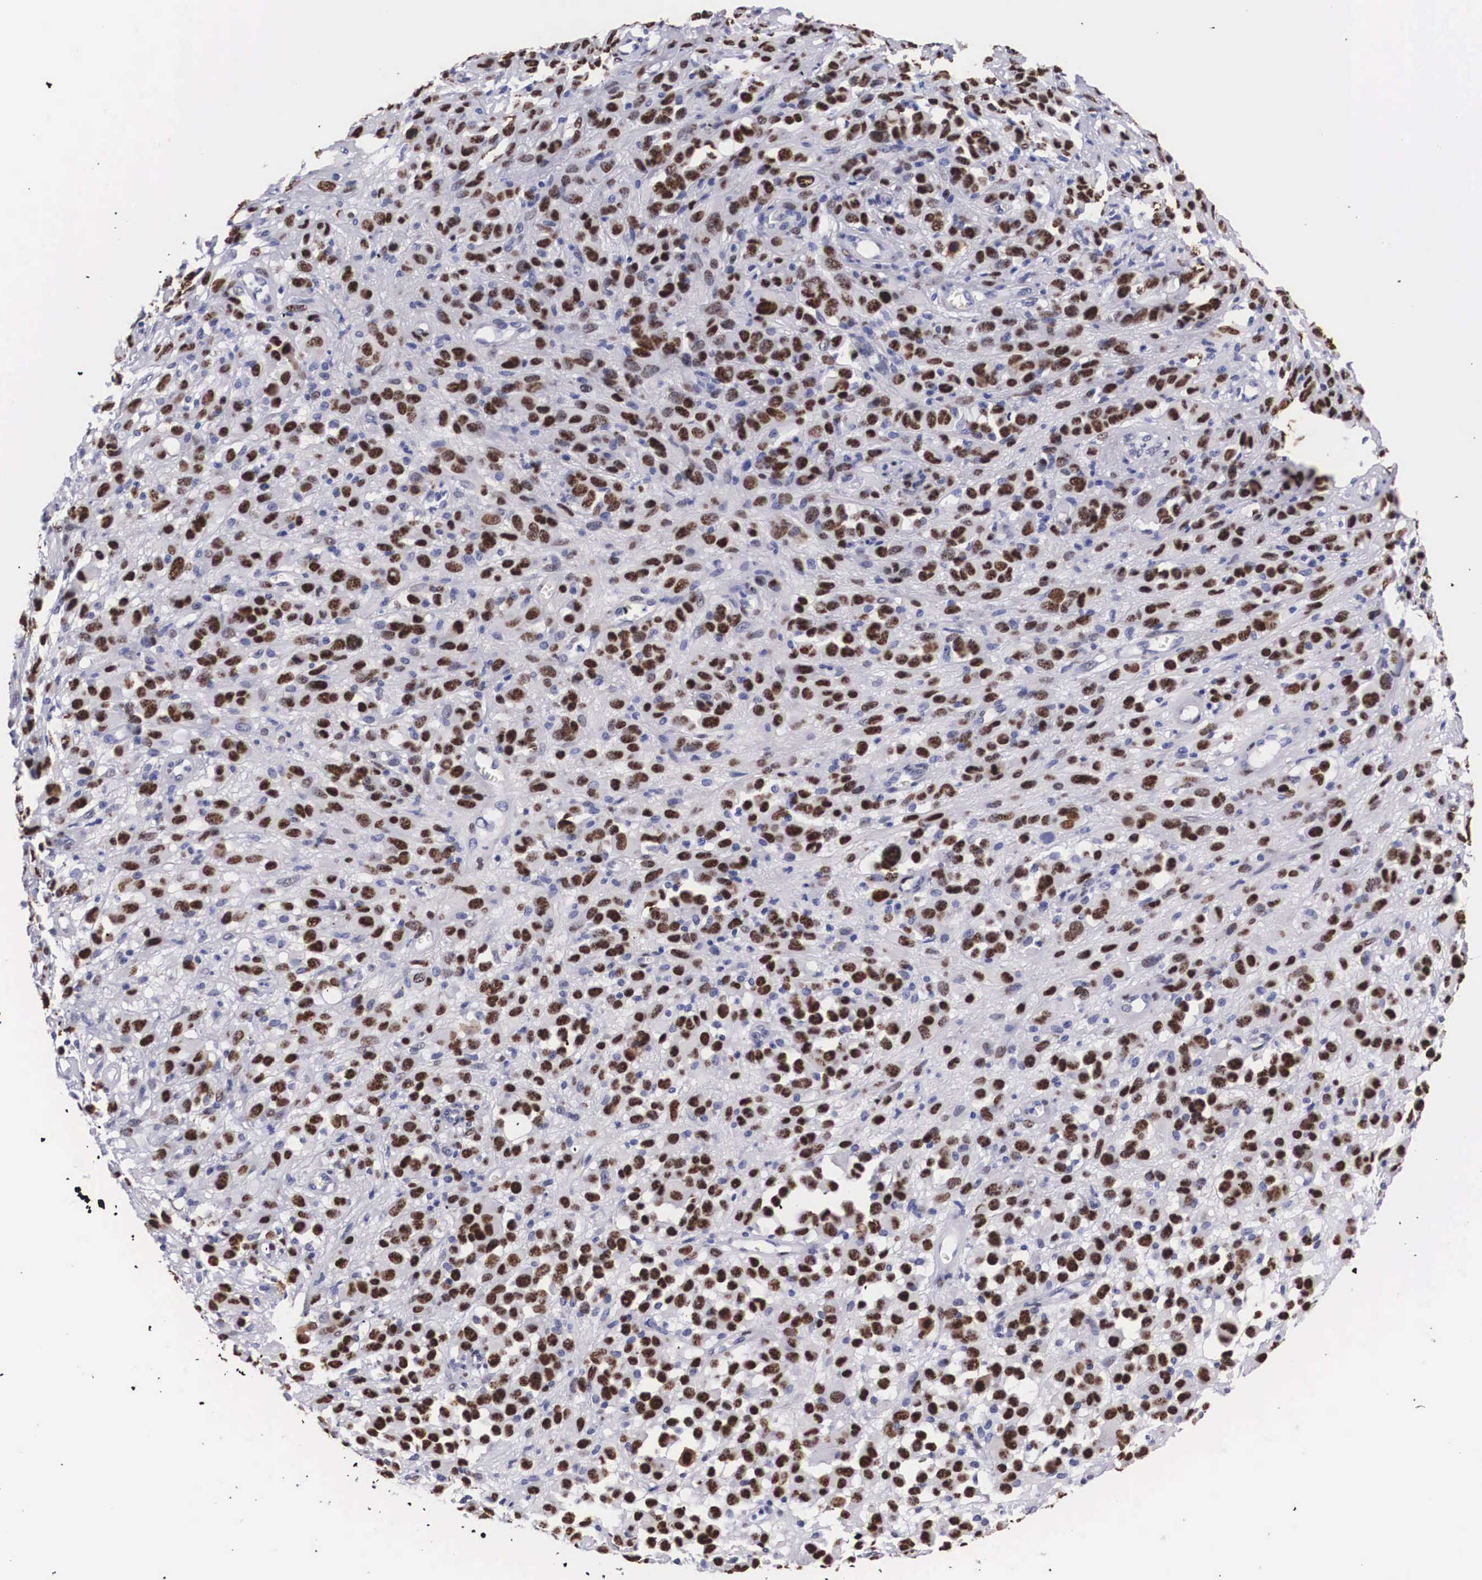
{"staining": {"intensity": "strong", "quantity": ">75%", "location": "nuclear"}, "tissue": "melanoma", "cell_type": "Tumor cells", "image_type": "cancer", "snomed": [{"axis": "morphology", "description": "Malignant melanoma, NOS"}, {"axis": "topography", "description": "Skin"}], "caption": "Brown immunohistochemical staining in human melanoma demonstrates strong nuclear positivity in about >75% of tumor cells.", "gene": "KHDRBS3", "patient": {"sex": "male", "age": 51}}